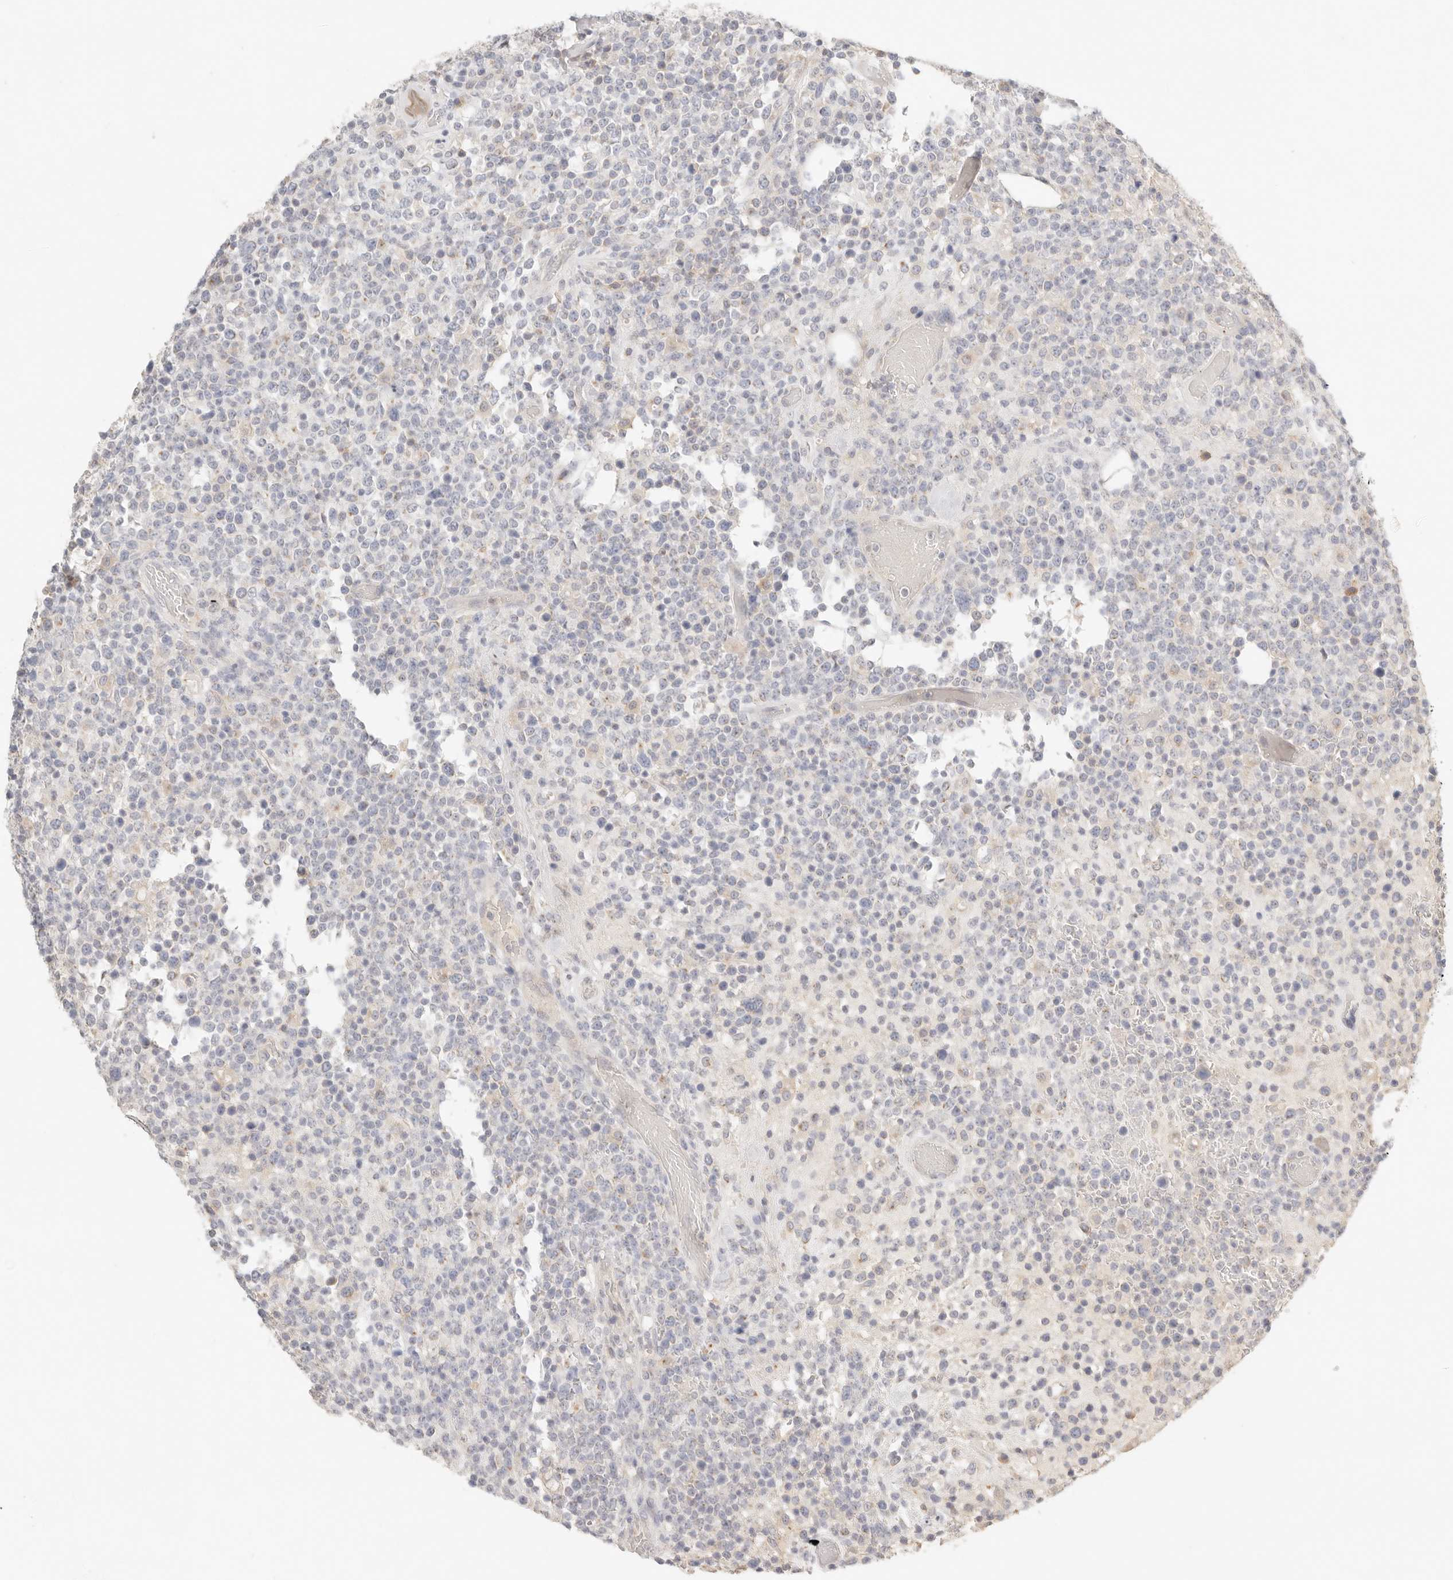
{"staining": {"intensity": "negative", "quantity": "none", "location": "none"}, "tissue": "lymphoma", "cell_type": "Tumor cells", "image_type": "cancer", "snomed": [{"axis": "morphology", "description": "Malignant lymphoma, non-Hodgkin's type, High grade"}, {"axis": "topography", "description": "Colon"}], "caption": "IHC photomicrograph of neoplastic tissue: high-grade malignant lymphoma, non-Hodgkin's type stained with DAB demonstrates no significant protein expression in tumor cells.", "gene": "CEP120", "patient": {"sex": "female", "age": 53}}